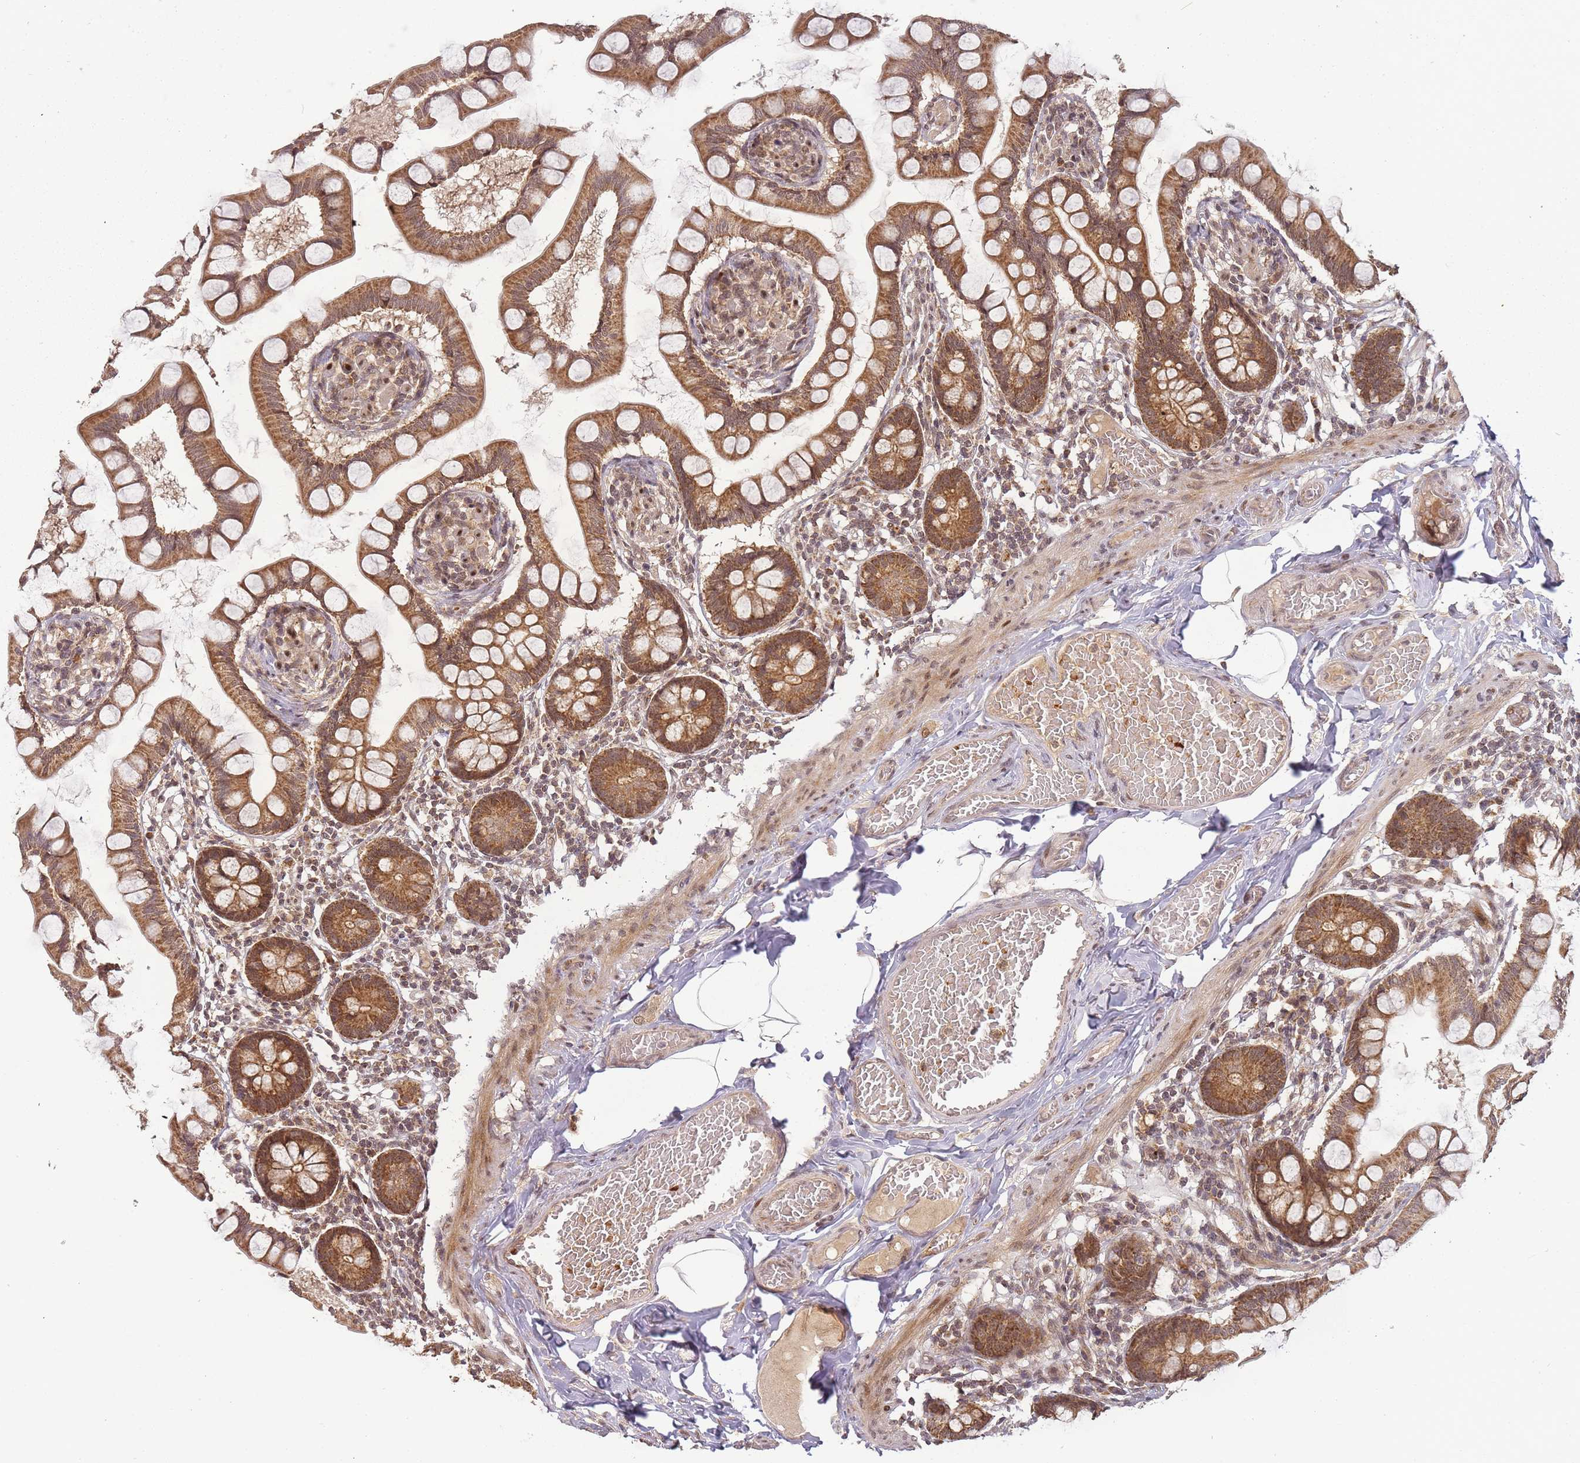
{"staining": {"intensity": "strong", "quantity": ">75%", "location": "cytoplasmic/membranous"}, "tissue": "small intestine", "cell_type": "Glandular cells", "image_type": "normal", "snomed": [{"axis": "morphology", "description": "Normal tissue, NOS"}, {"axis": "topography", "description": "Small intestine"}], "caption": "An image showing strong cytoplasmic/membranous staining in approximately >75% of glandular cells in unremarkable small intestine, as visualized by brown immunohistochemical staining.", "gene": "ZNF497", "patient": {"sex": "male", "age": 41}}